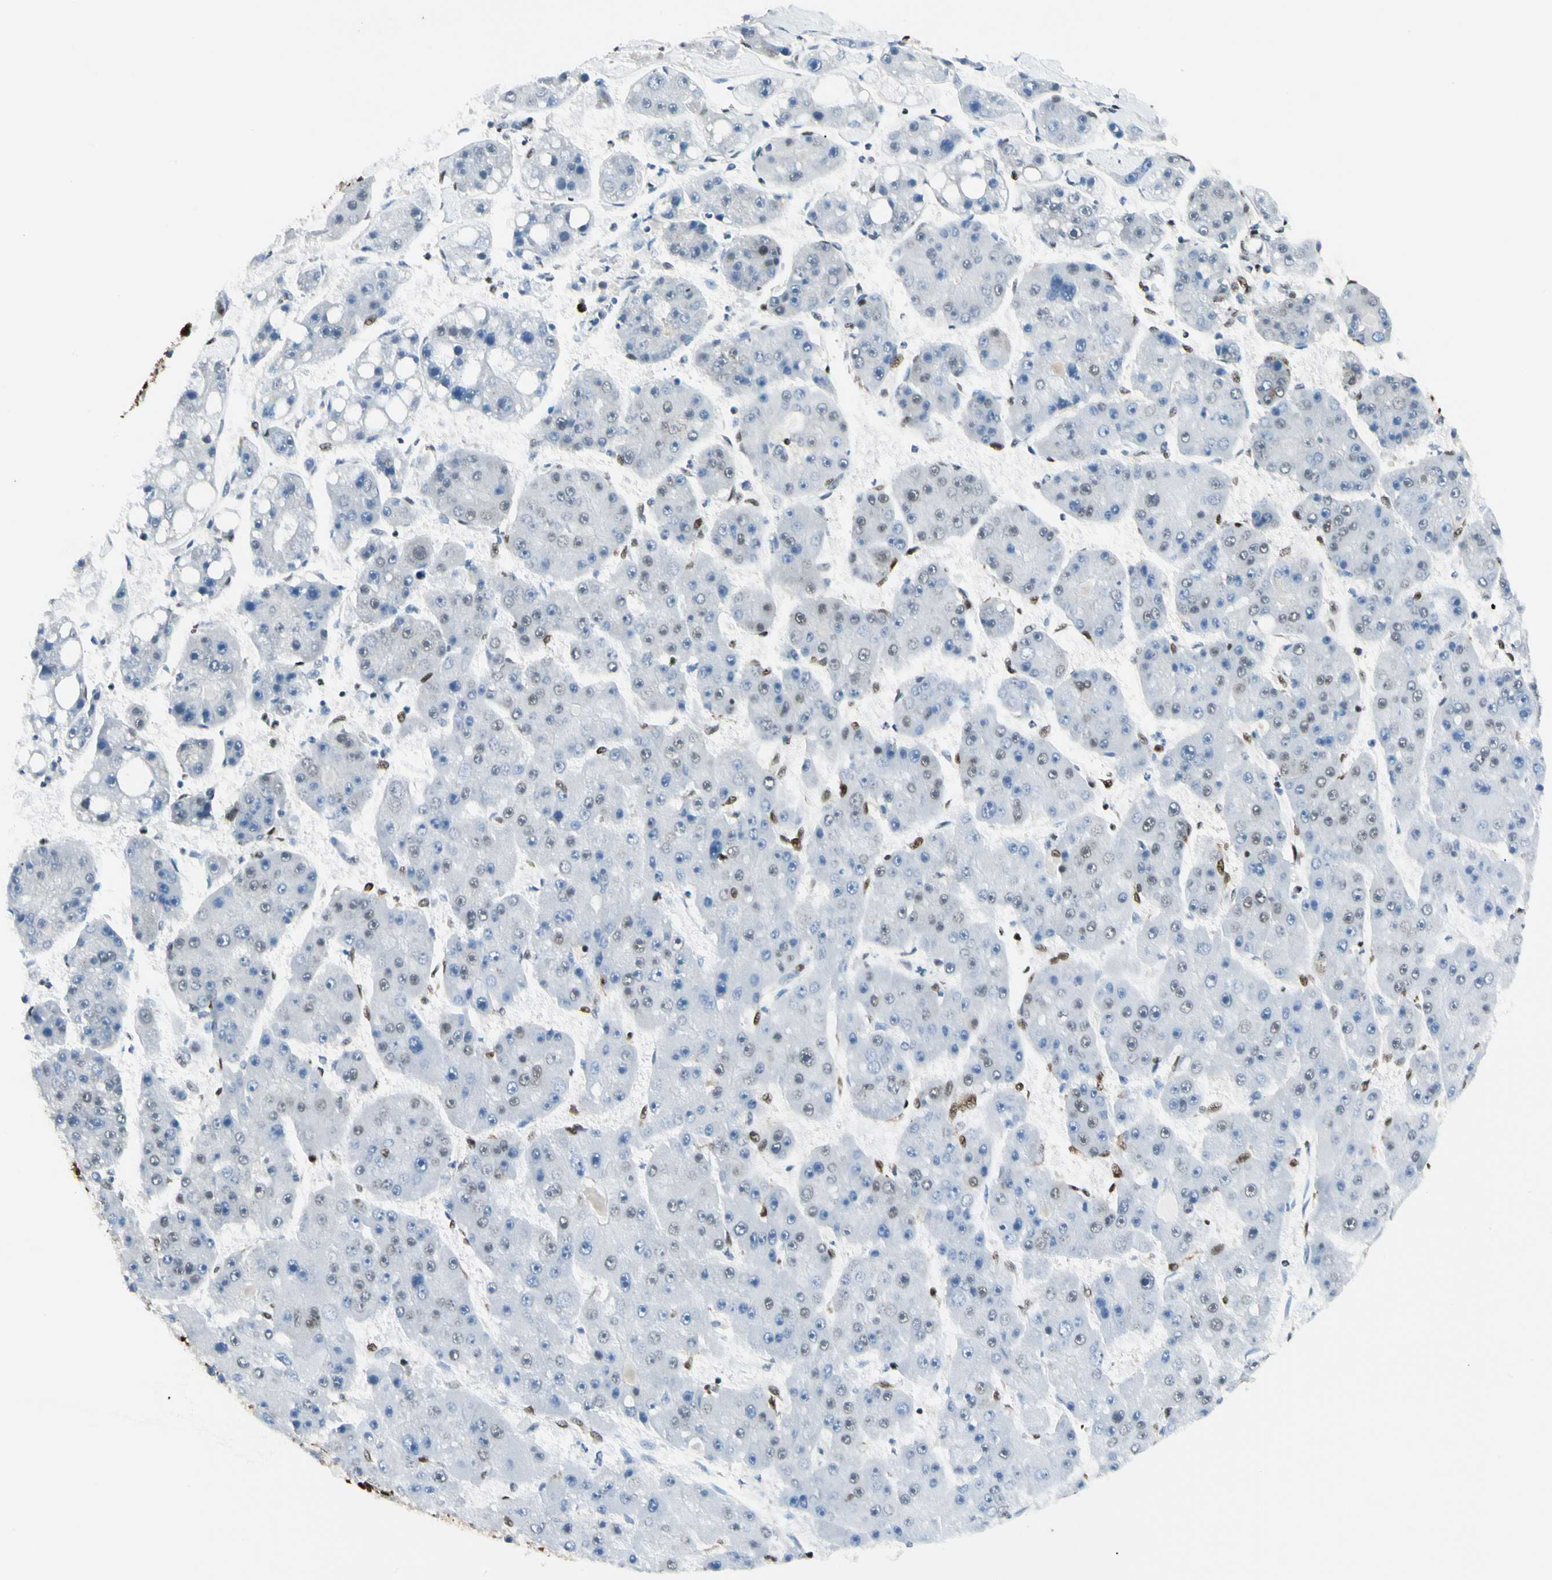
{"staining": {"intensity": "negative", "quantity": "none", "location": "none"}, "tissue": "liver cancer", "cell_type": "Tumor cells", "image_type": "cancer", "snomed": [{"axis": "morphology", "description": "Carcinoma, Hepatocellular, NOS"}, {"axis": "topography", "description": "Liver"}], "caption": "High magnification brightfield microscopy of liver cancer stained with DAB (brown) and counterstained with hematoxylin (blue): tumor cells show no significant staining.", "gene": "FUS", "patient": {"sex": "female", "age": 61}}